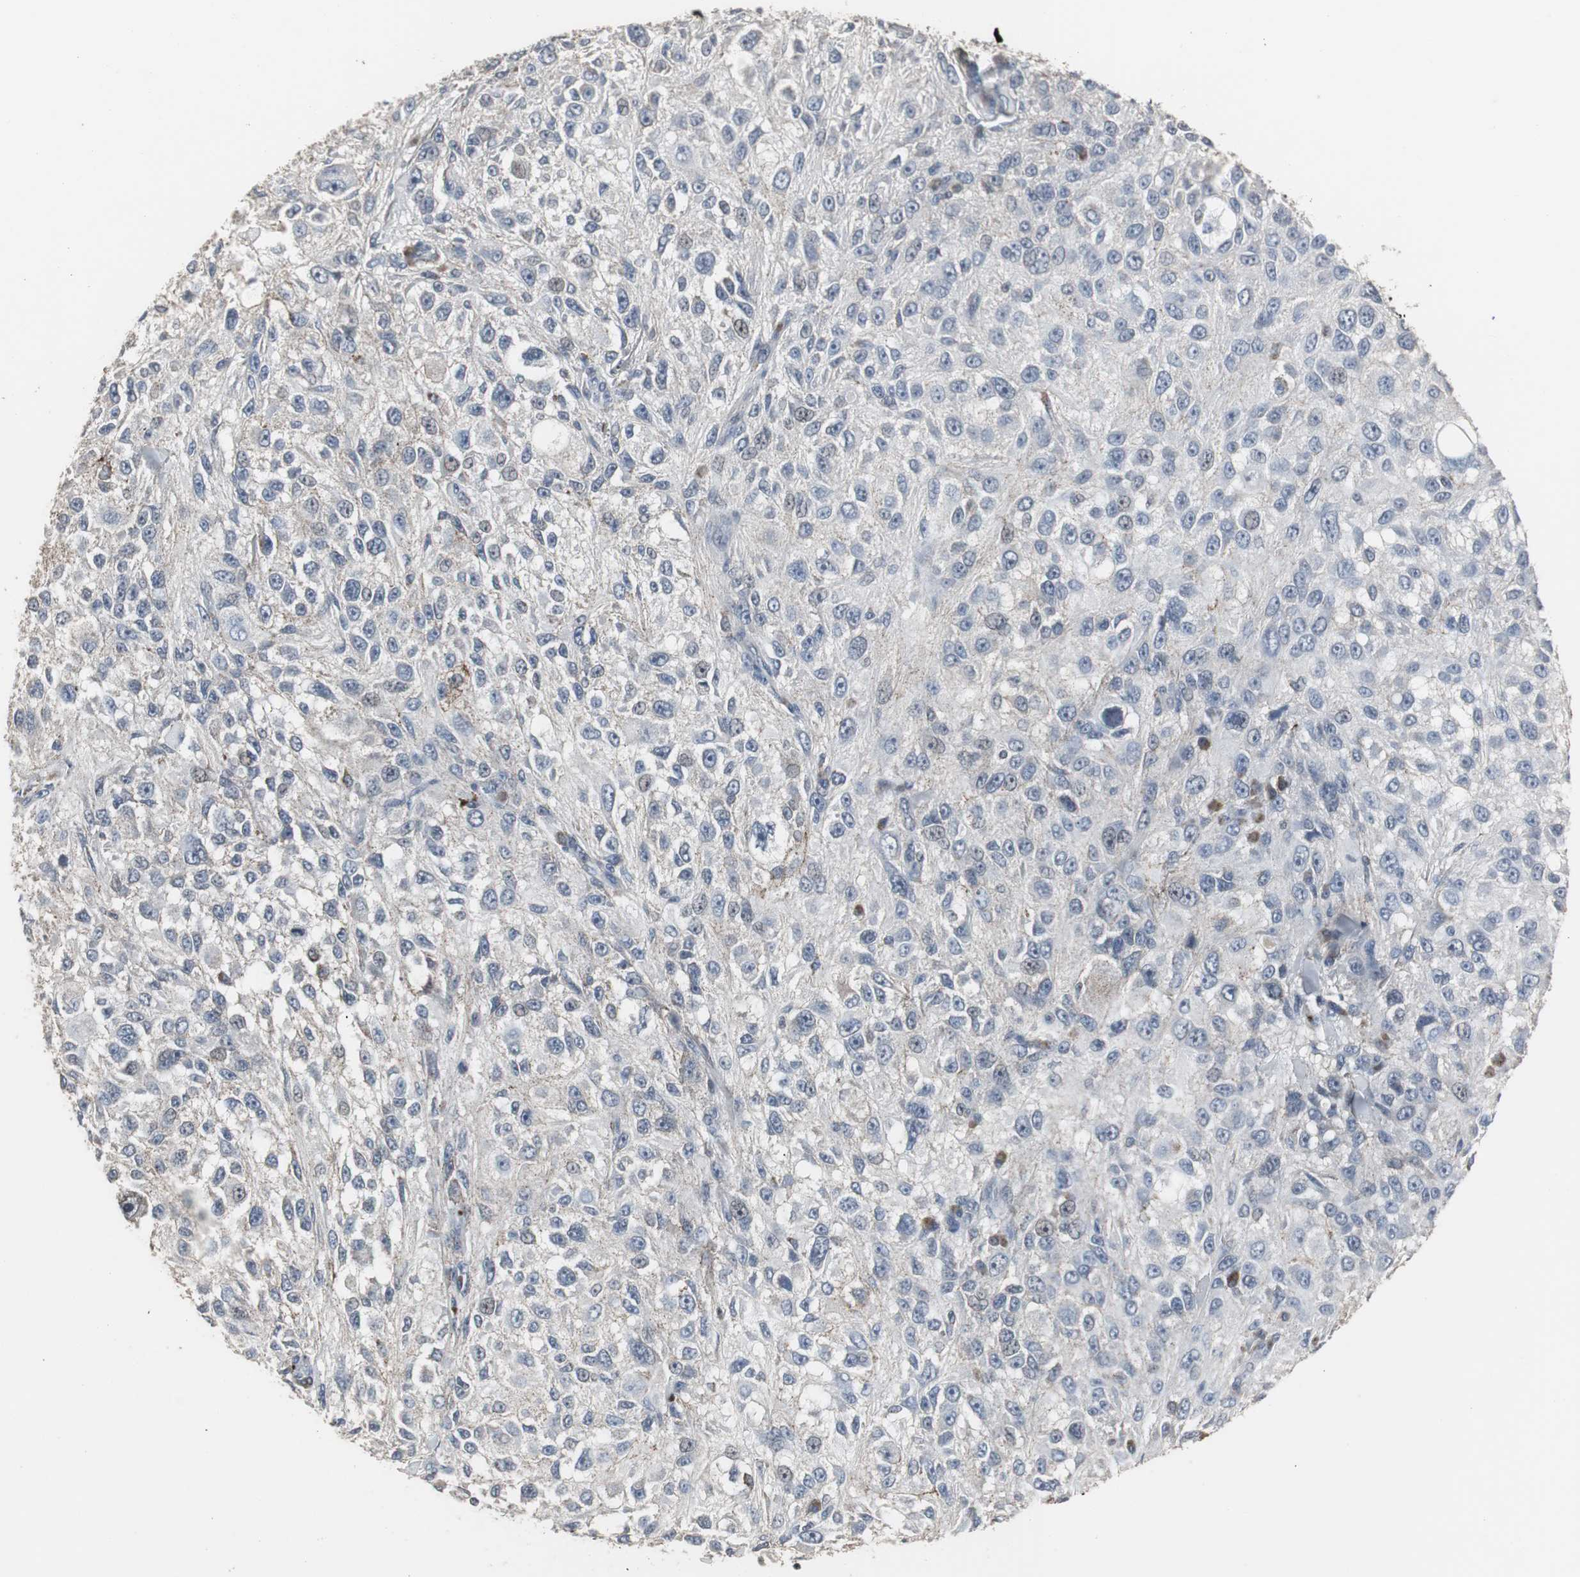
{"staining": {"intensity": "negative", "quantity": "none", "location": "none"}, "tissue": "melanoma", "cell_type": "Tumor cells", "image_type": "cancer", "snomed": [{"axis": "morphology", "description": "Necrosis, NOS"}, {"axis": "morphology", "description": "Malignant melanoma, NOS"}, {"axis": "topography", "description": "Skin"}], "caption": "Malignant melanoma was stained to show a protein in brown. There is no significant positivity in tumor cells.", "gene": "ACAA1", "patient": {"sex": "female", "age": 87}}